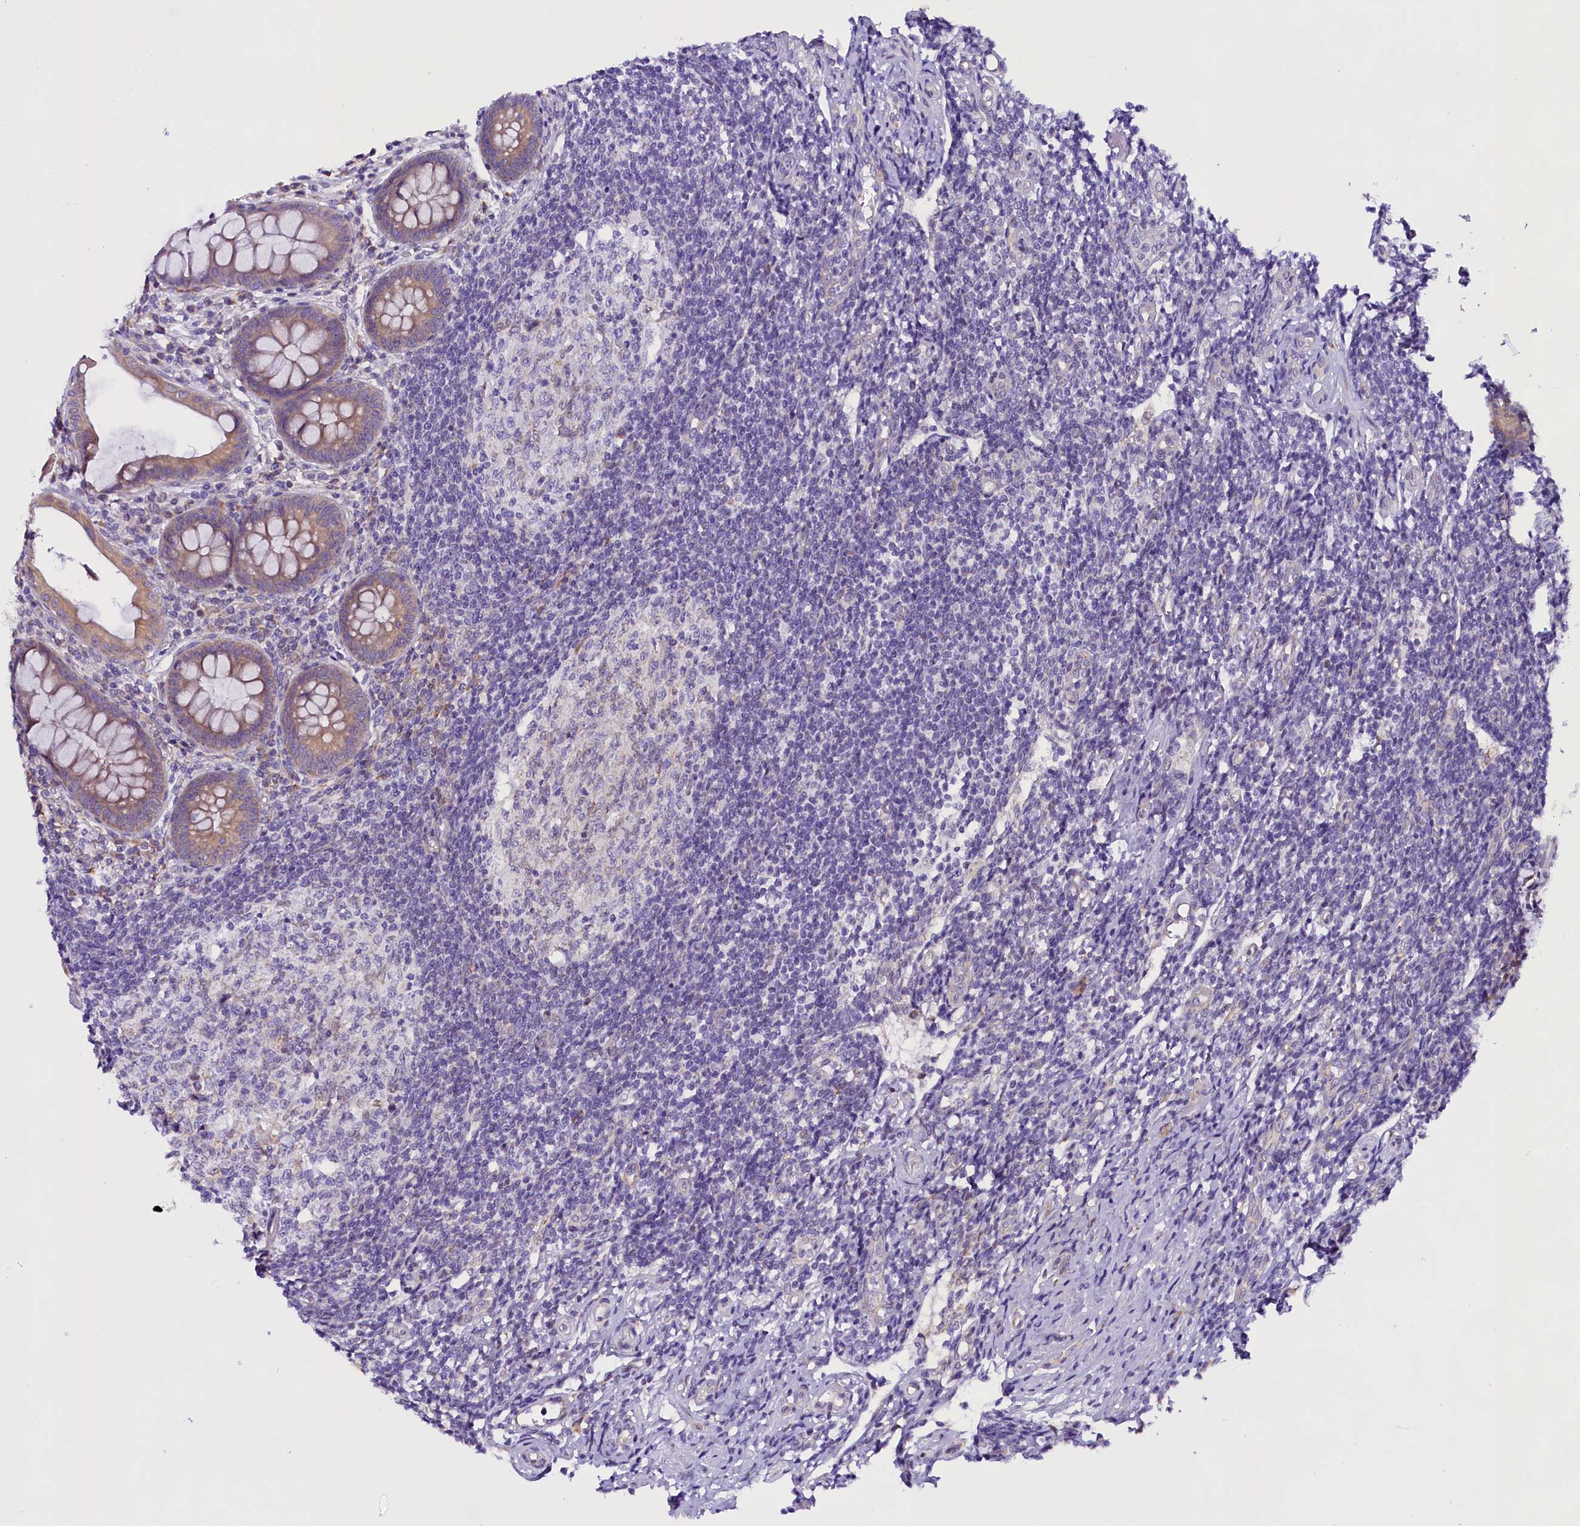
{"staining": {"intensity": "weak", "quantity": ">75%", "location": "cytoplasmic/membranous"}, "tissue": "appendix", "cell_type": "Glandular cells", "image_type": "normal", "snomed": [{"axis": "morphology", "description": "Normal tissue, NOS"}, {"axis": "topography", "description": "Appendix"}], "caption": "Glandular cells reveal weak cytoplasmic/membranous positivity in approximately >75% of cells in normal appendix.", "gene": "UACA", "patient": {"sex": "female", "age": 33}}